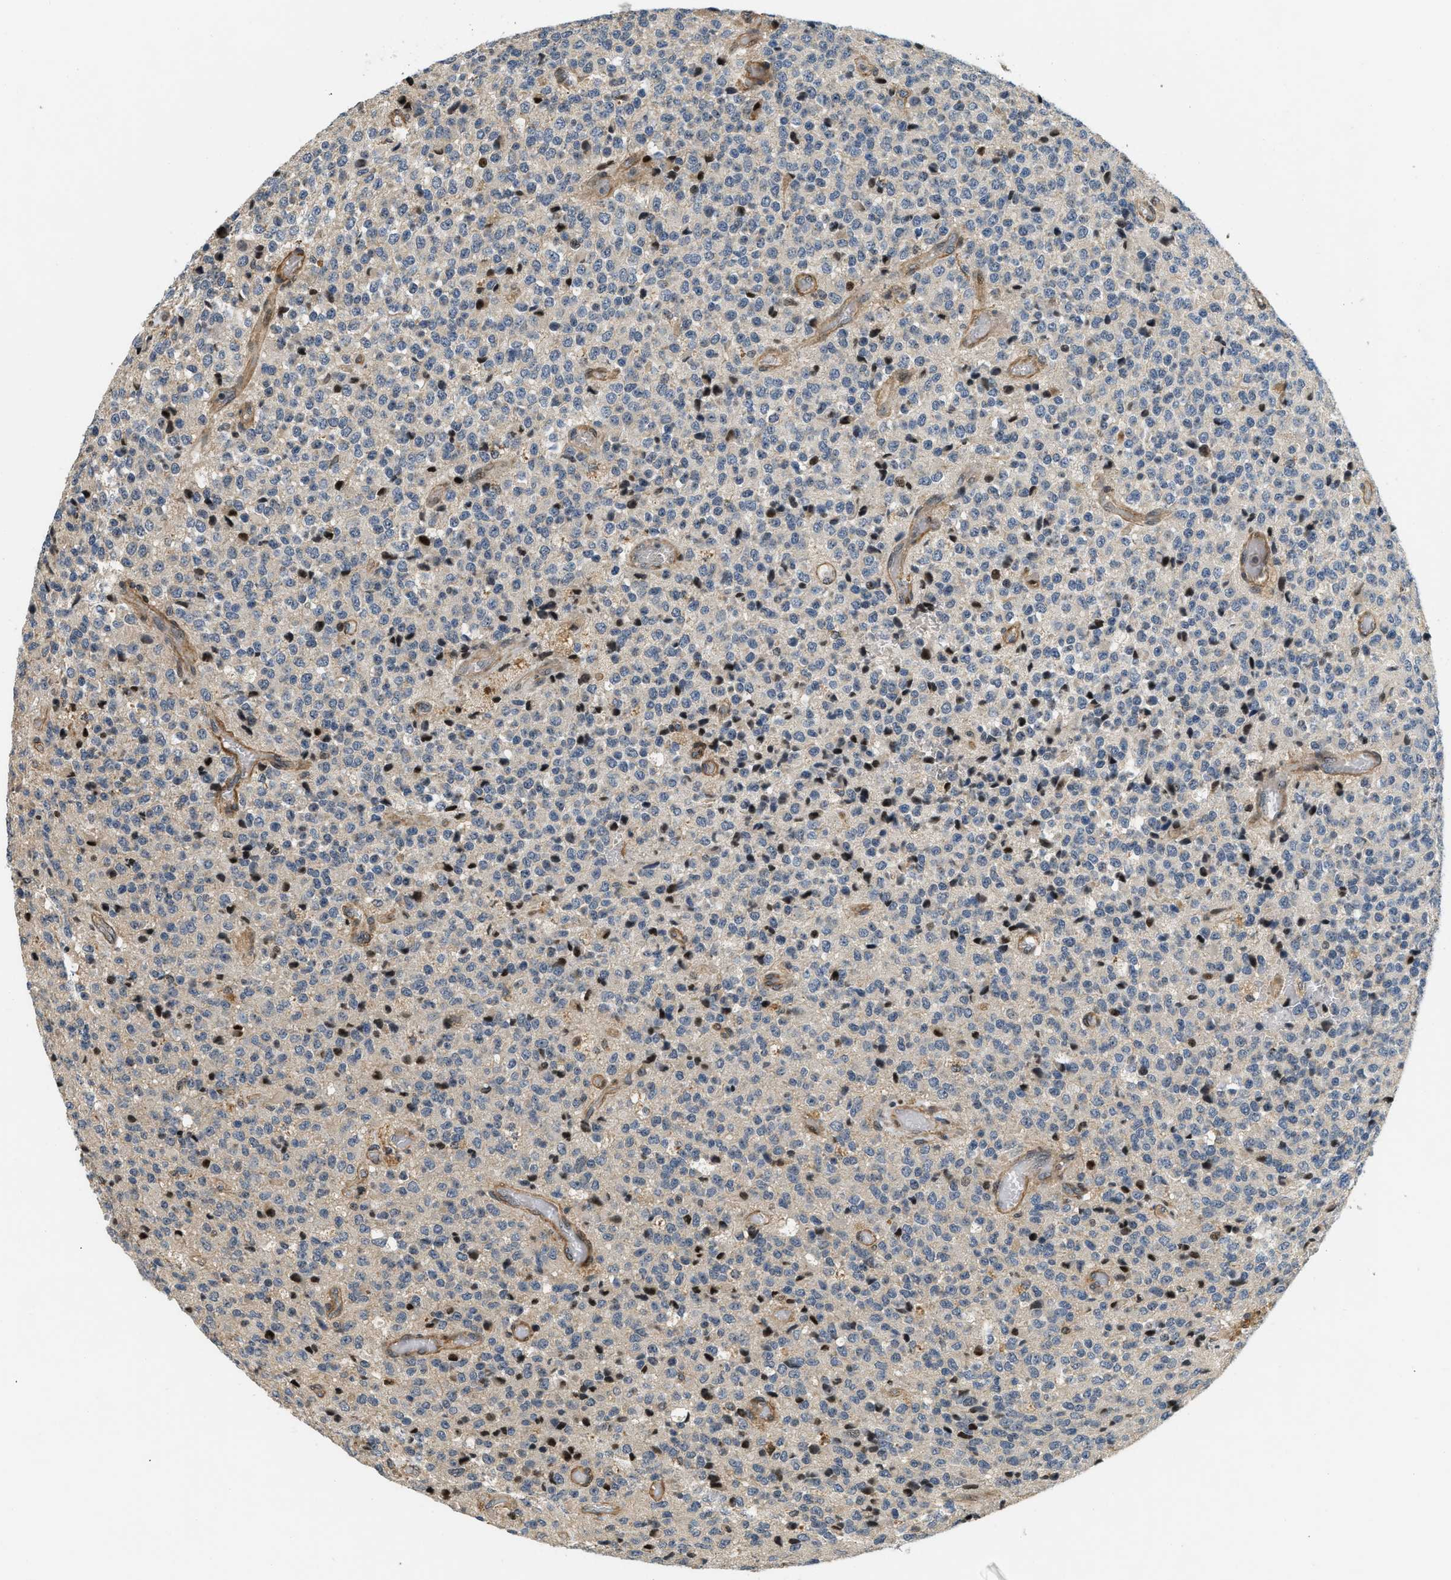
{"staining": {"intensity": "moderate", "quantity": "<25%", "location": "nuclear"}, "tissue": "glioma", "cell_type": "Tumor cells", "image_type": "cancer", "snomed": [{"axis": "morphology", "description": "Glioma, malignant, High grade"}, {"axis": "topography", "description": "pancreas cauda"}], "caption": "IHC staining of high-grade glioma (malignant), which reveals low levels of moderate nuclear positivity in approximately <25% of tumor cells indicating moderate nuclear protein positivity. The staining was performed using DAB (3,3'-diaminobenzidine) (brown) for protein detection and nuclei were counterstained in hematoxylin (blue).", "gene": "LTA4H", "patient": {"sex": "male", "age": 60}}